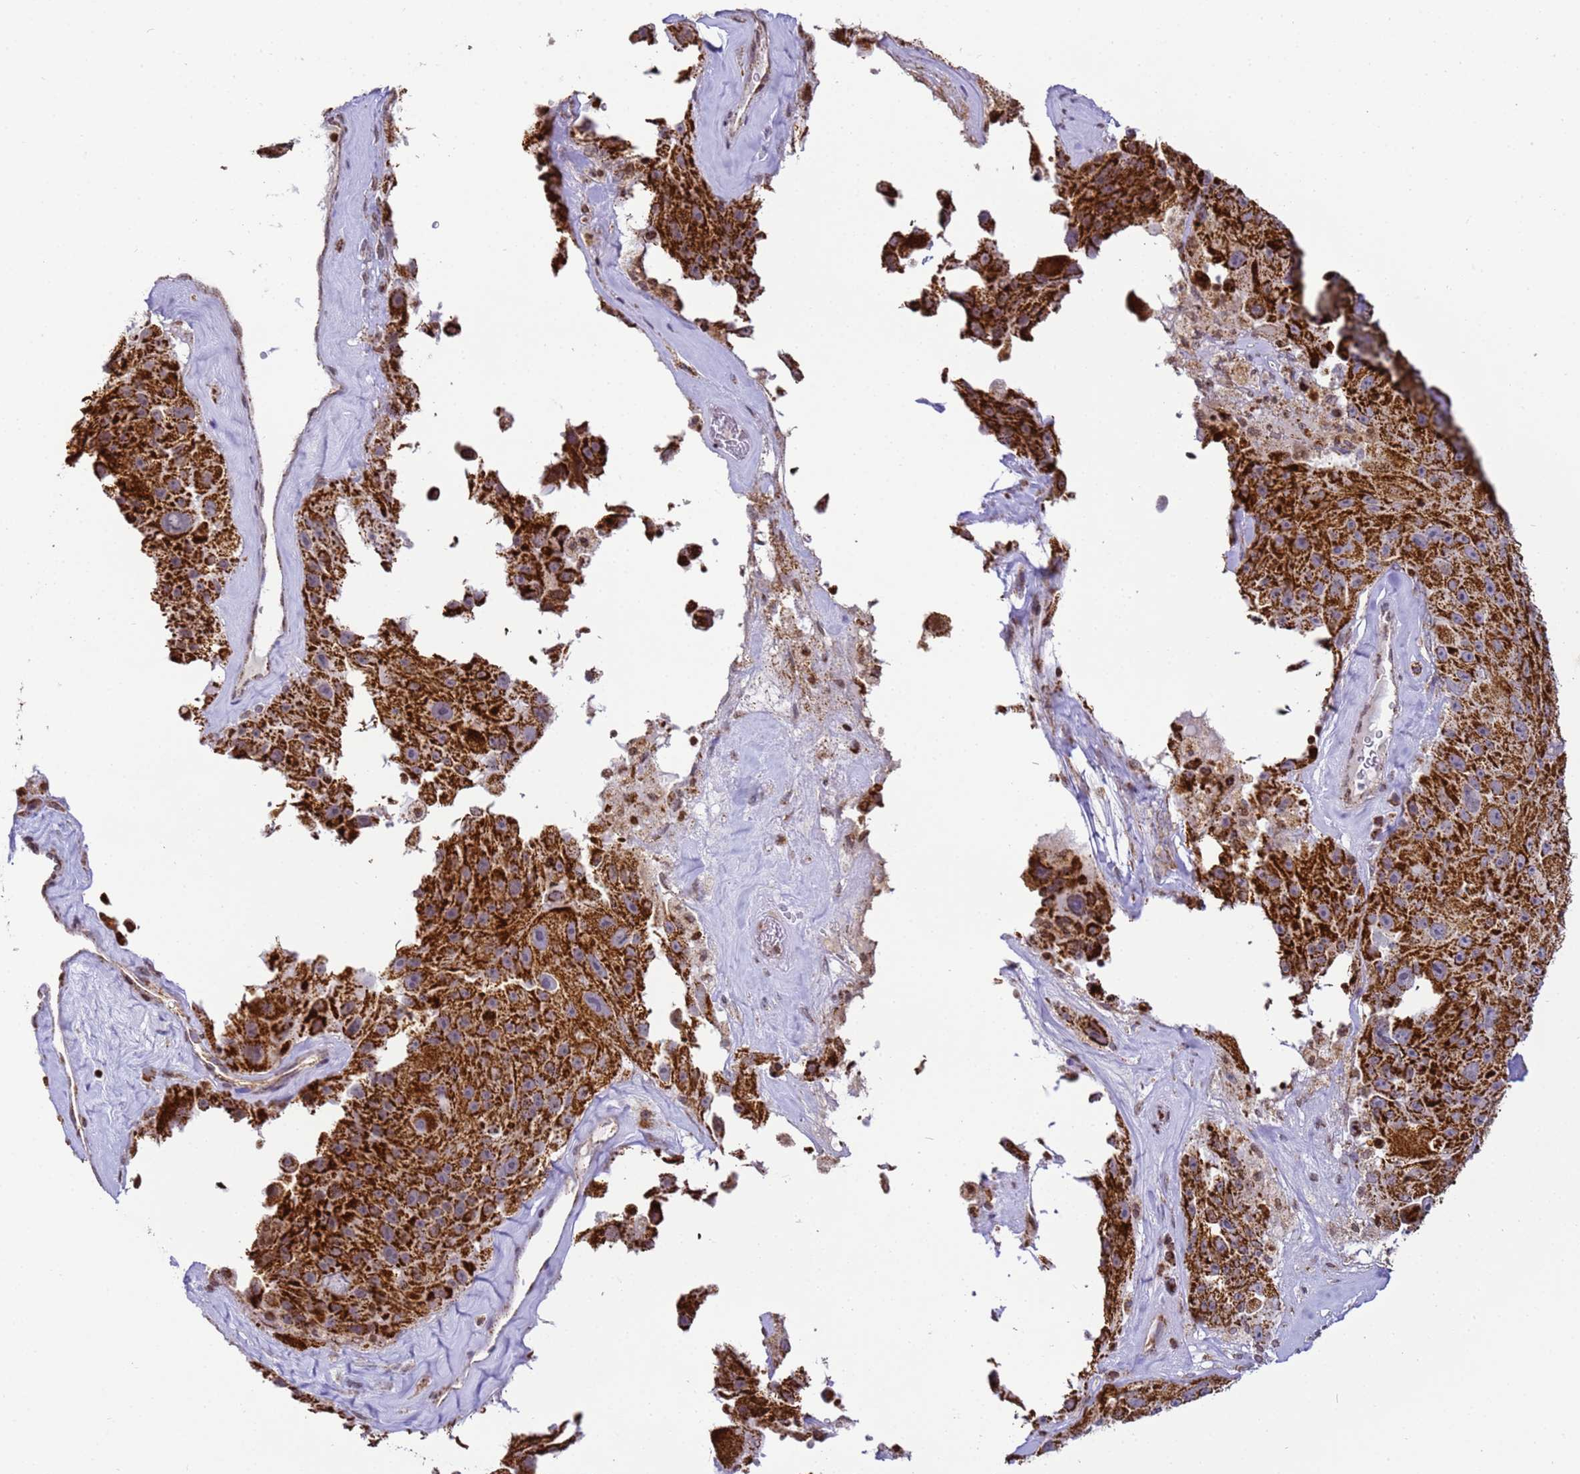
{"staining": {"intensity": "strong", "quantity": ">75%", "location": "cytoplasmic/membranous"}, "tissue": "melanoma", "cell_type": "Tumor cells", "image_type": "cancer", "snomed": [{"axis": "morphology", "description": "Malignant melanoma, Metastatic site"}, {"axis": "topography", "description": "Lymph node"}], "caption": "This micrograph reveals IHC staining of malignant melanoma (metastatic site), with high strong cytoplasmic/membranous expression in about >75% of tumor cells.", "gene": "HSPE1", "patient": {"sex": "male", "age": 62}}